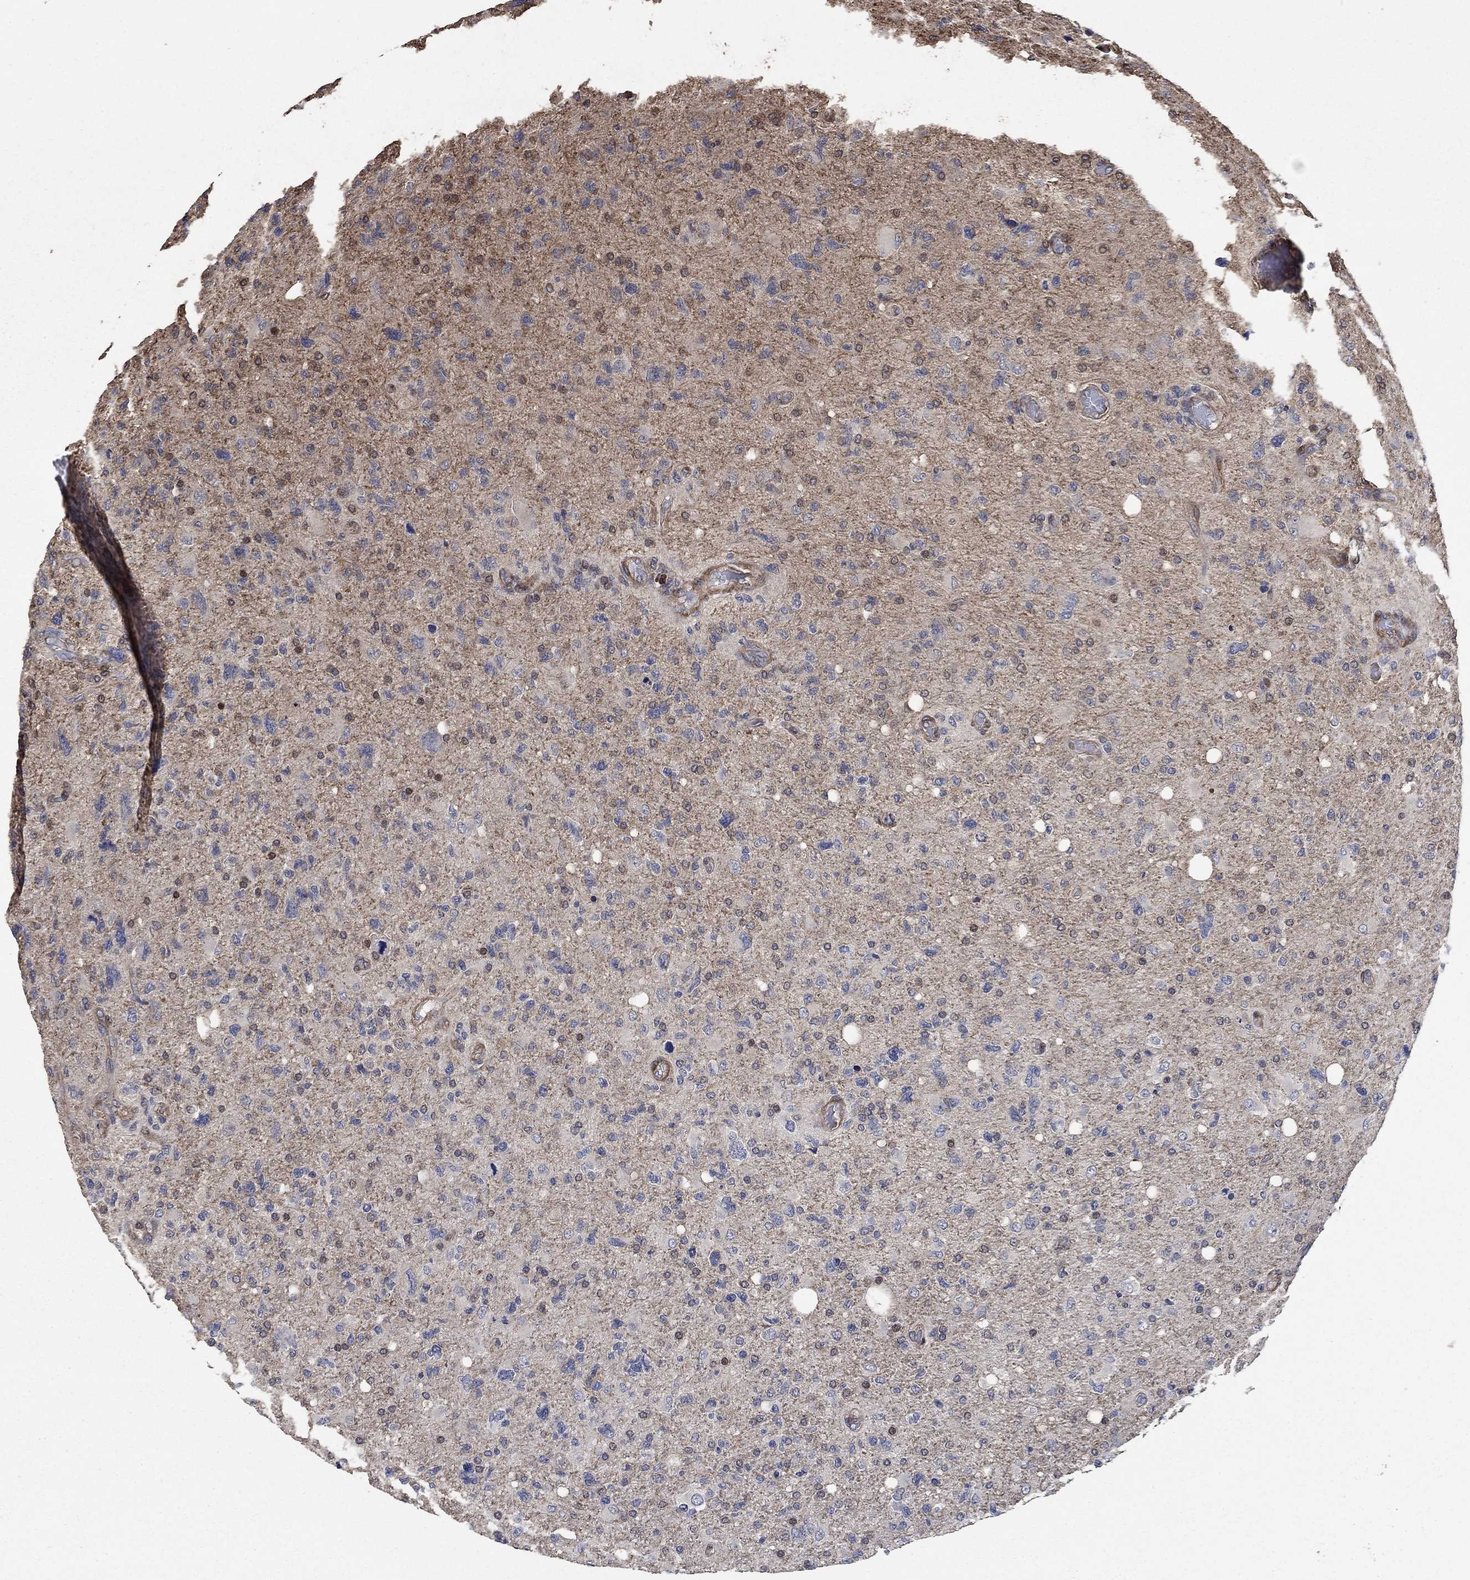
{"staining": {"intensity": "moderate", "quantity": "<25%", "location": "nuclear"}, "tissue": "glioma", "cell_type": "Tumor cells", "image_type": "cancer", "snomed": [{"axis": "morphology", "description": "Glioma, malignant, High grade"}, {"axis": "topography", "description": "Cerebral cortex"}], "caption": "An IHC micrograph of neoplastic tissue is shown. Protein staining in brown highlights moderate nuclear positivity in malignant high-grade glioma within tumor cells. Using DAB (3,3'-diaminobenzidine) (brown) and hematoxylin (blue) stains, captured at high magnification using brightfield microscopy.", "gene": "PDE3A", "patient": {"sex": "male", "age": 70}}